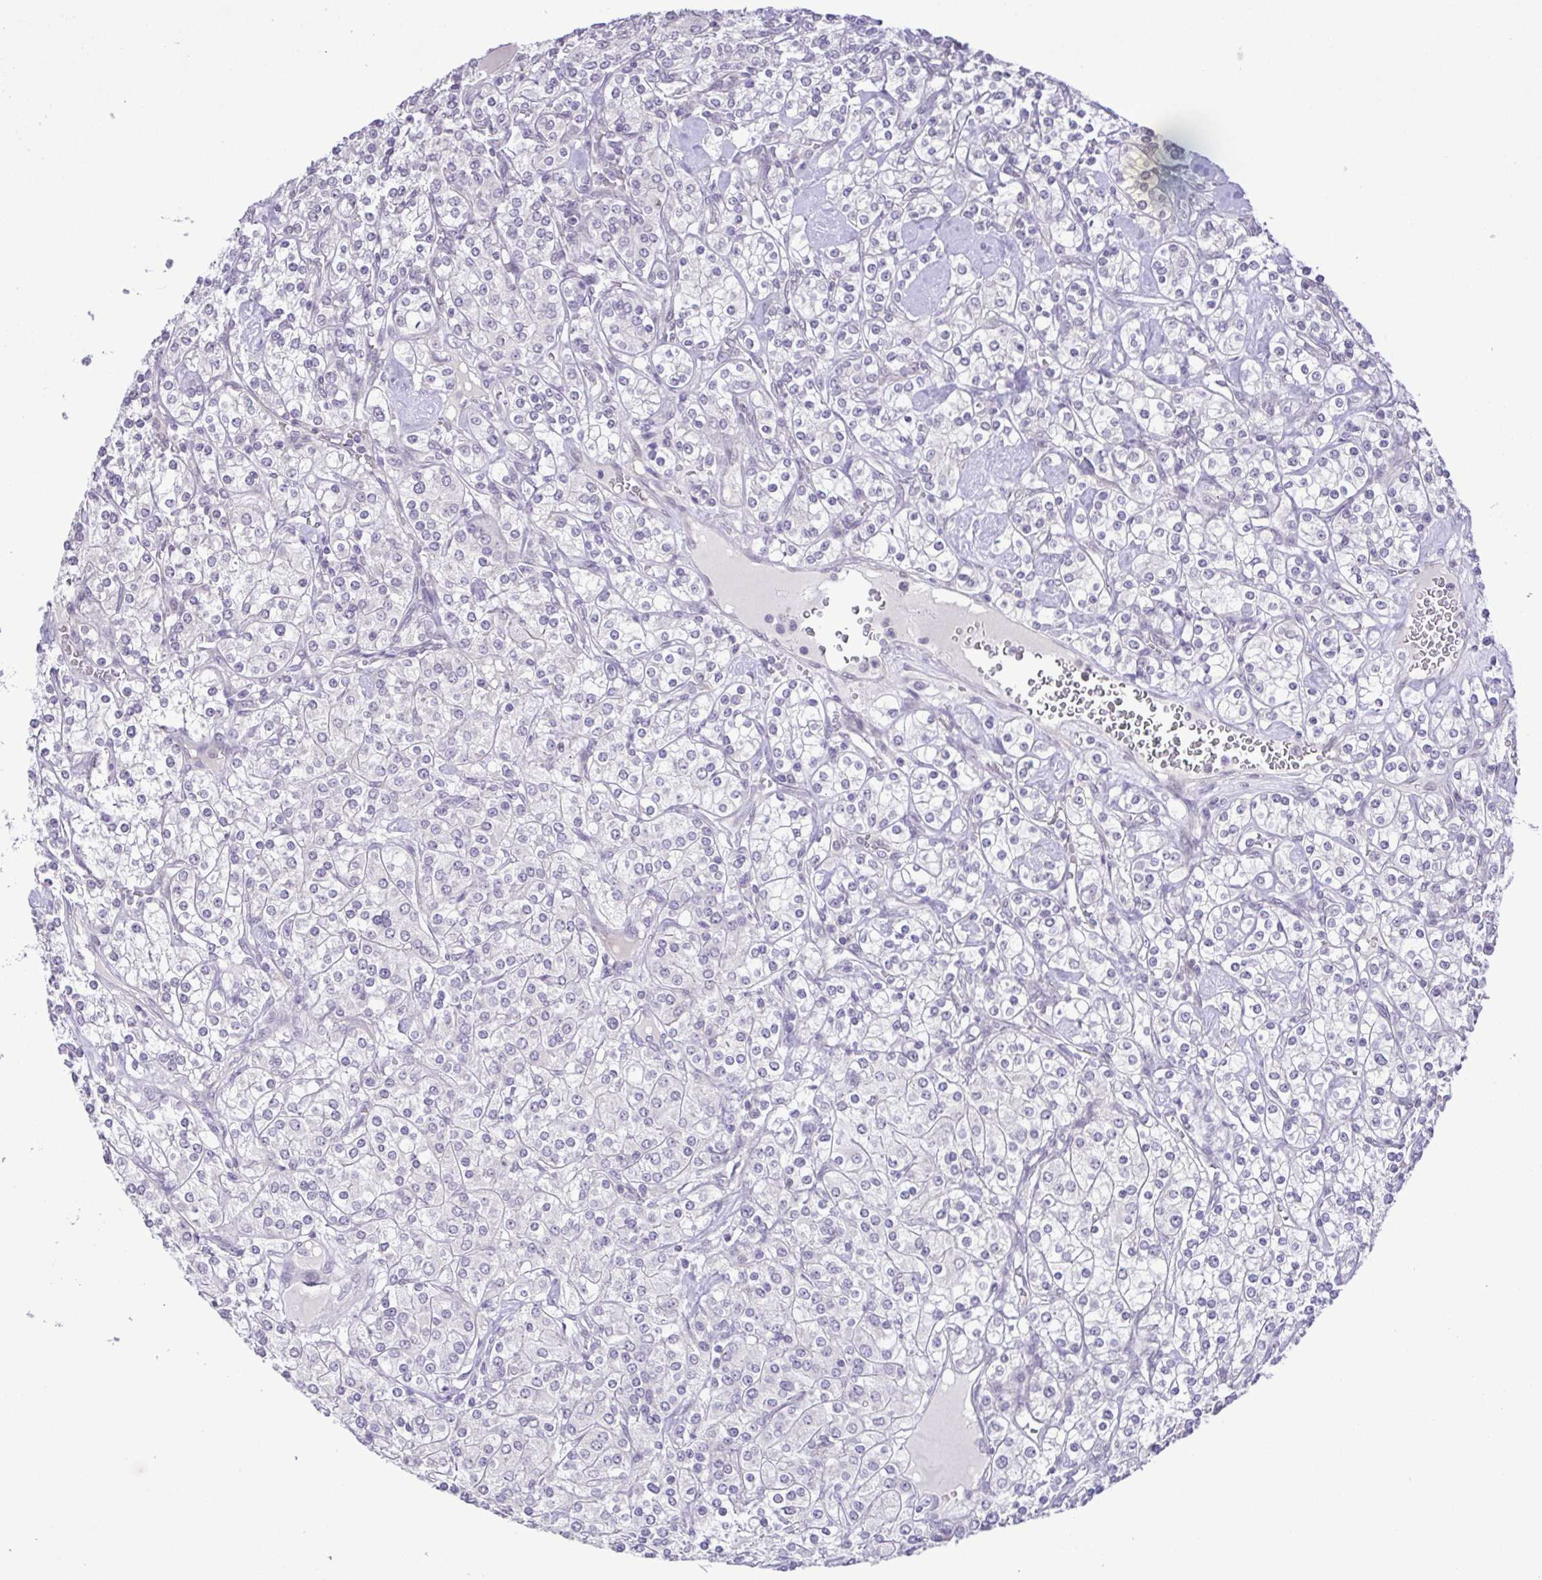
{"staining": {"intensity": "negative", "quantity": "none", "location": "none"}, "tissue": "renal cancer", "cell_type": "Tumor cells", "image_type": "cancer", "snomed": [{"axis": "morphology", "description": "Adenocarcinoma, NOS"}, {"axis": "topography", "description": "Kidney"}], "caption": "Tumor cells show no significant positivity in renal adenocarcinoma.", "gene": "IL1RN", "patient": {"sex": "male", "age": 77}}